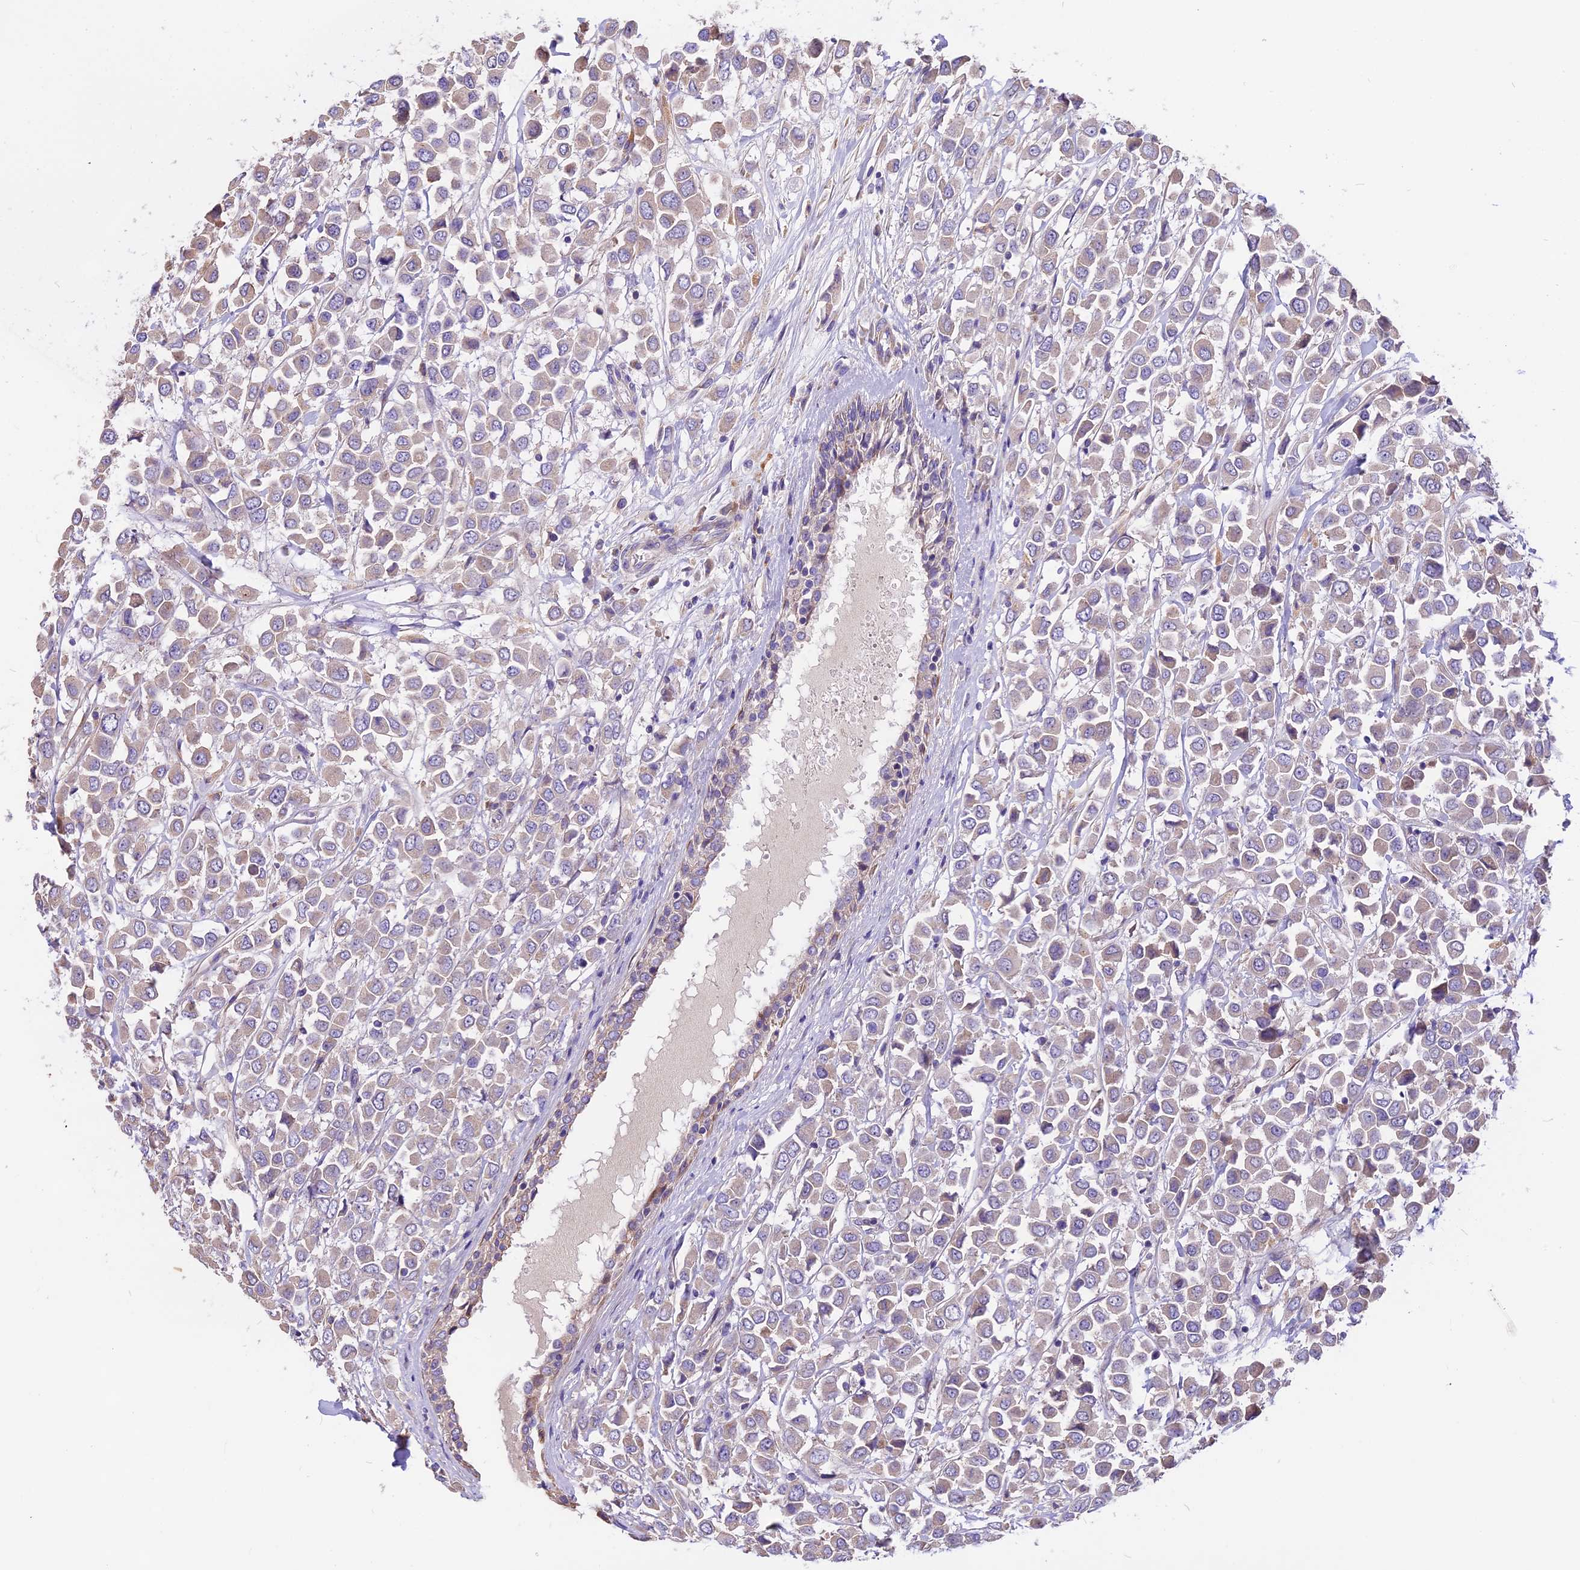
{"staining": {"intensity": "weak", "quantity": "<25%", "location": "cytoplasmic/membranous"}, "tissue": "breast cancer", "cell_type": "Tumor cells", "image_type": "cancer", "snomed": [{"axis": "morphology", "description": "Duct carcinoma"}, {"axis": "topography", "description": "Breast"}], "caption": "IHC micrograph of neoplastic tissue: breast invasive ductal carcinoma stained with DAB exhibits no significant protein positivity in tumor cells. (Stains: DAB (3,3'-diaminobenzidine) immunohistochemistry (IHC) with hematoxylin counter stain, Microscopy: brightfield microscopy at high magnification).", "gene": "ANO3", "patient": {"sex": "female", "age": 61}}